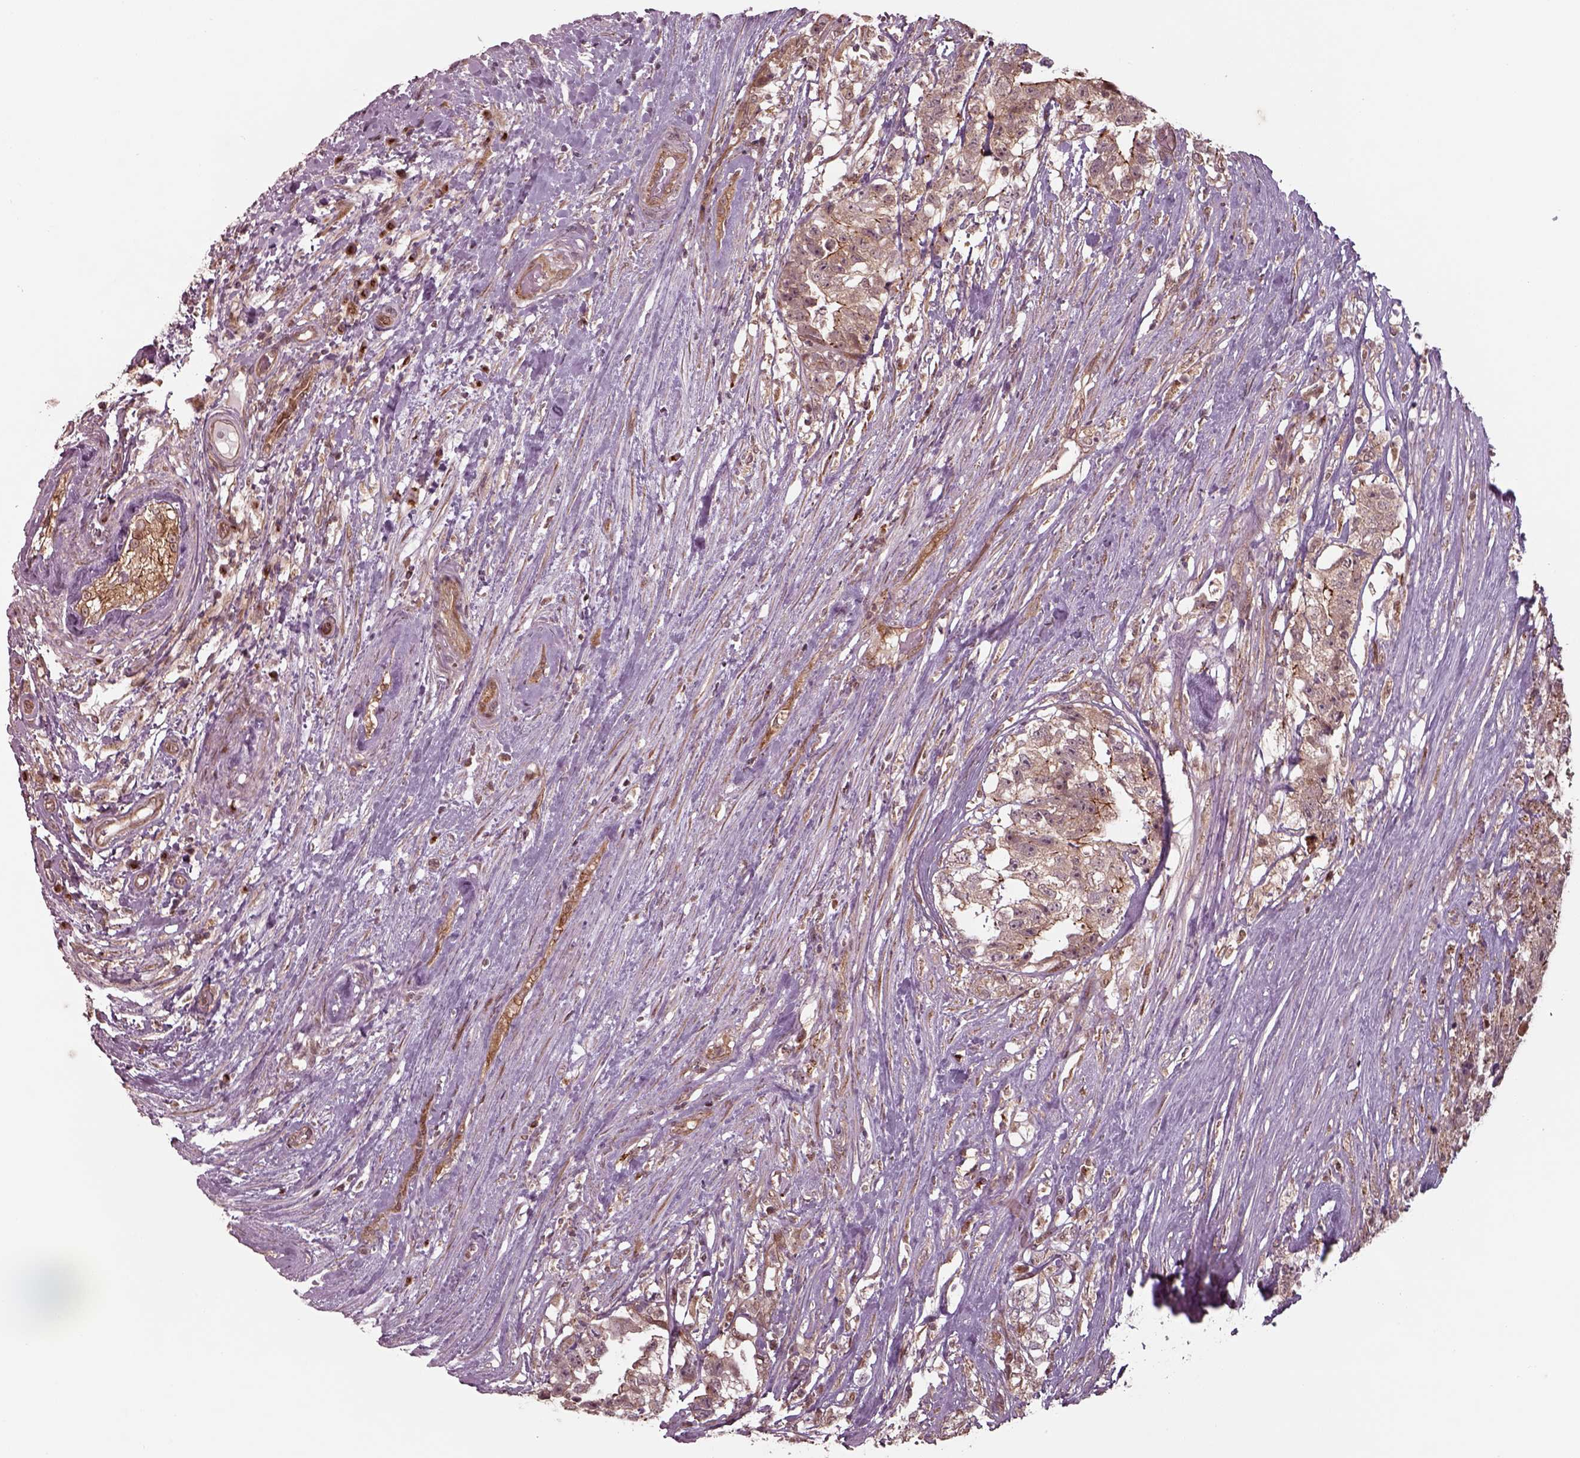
{"staining": {"intensity": "moderate", "quantity": ">75%", "location": "cytoplasmic/membranous"}, "tissue": "testis cancer", "cell_type": "Tumor cells", "image_type": "cancer", "snomed": [{"axis": "morphology", "description": "Seminoma, NOS"}, {"axis": "morphology", "description": "Carcinoma, Embryonal, NOS"}, {"axis": "topography", "description": "Testis"}], "caption": "This image exhibits immunohistochemistry staining of human testis cancer, with medium moderate cytoplasmic/membranous expression in approximately >75% of tumor cells.", "gene": "CHMP3", "patient": {"sex": "male", "age": 41}}